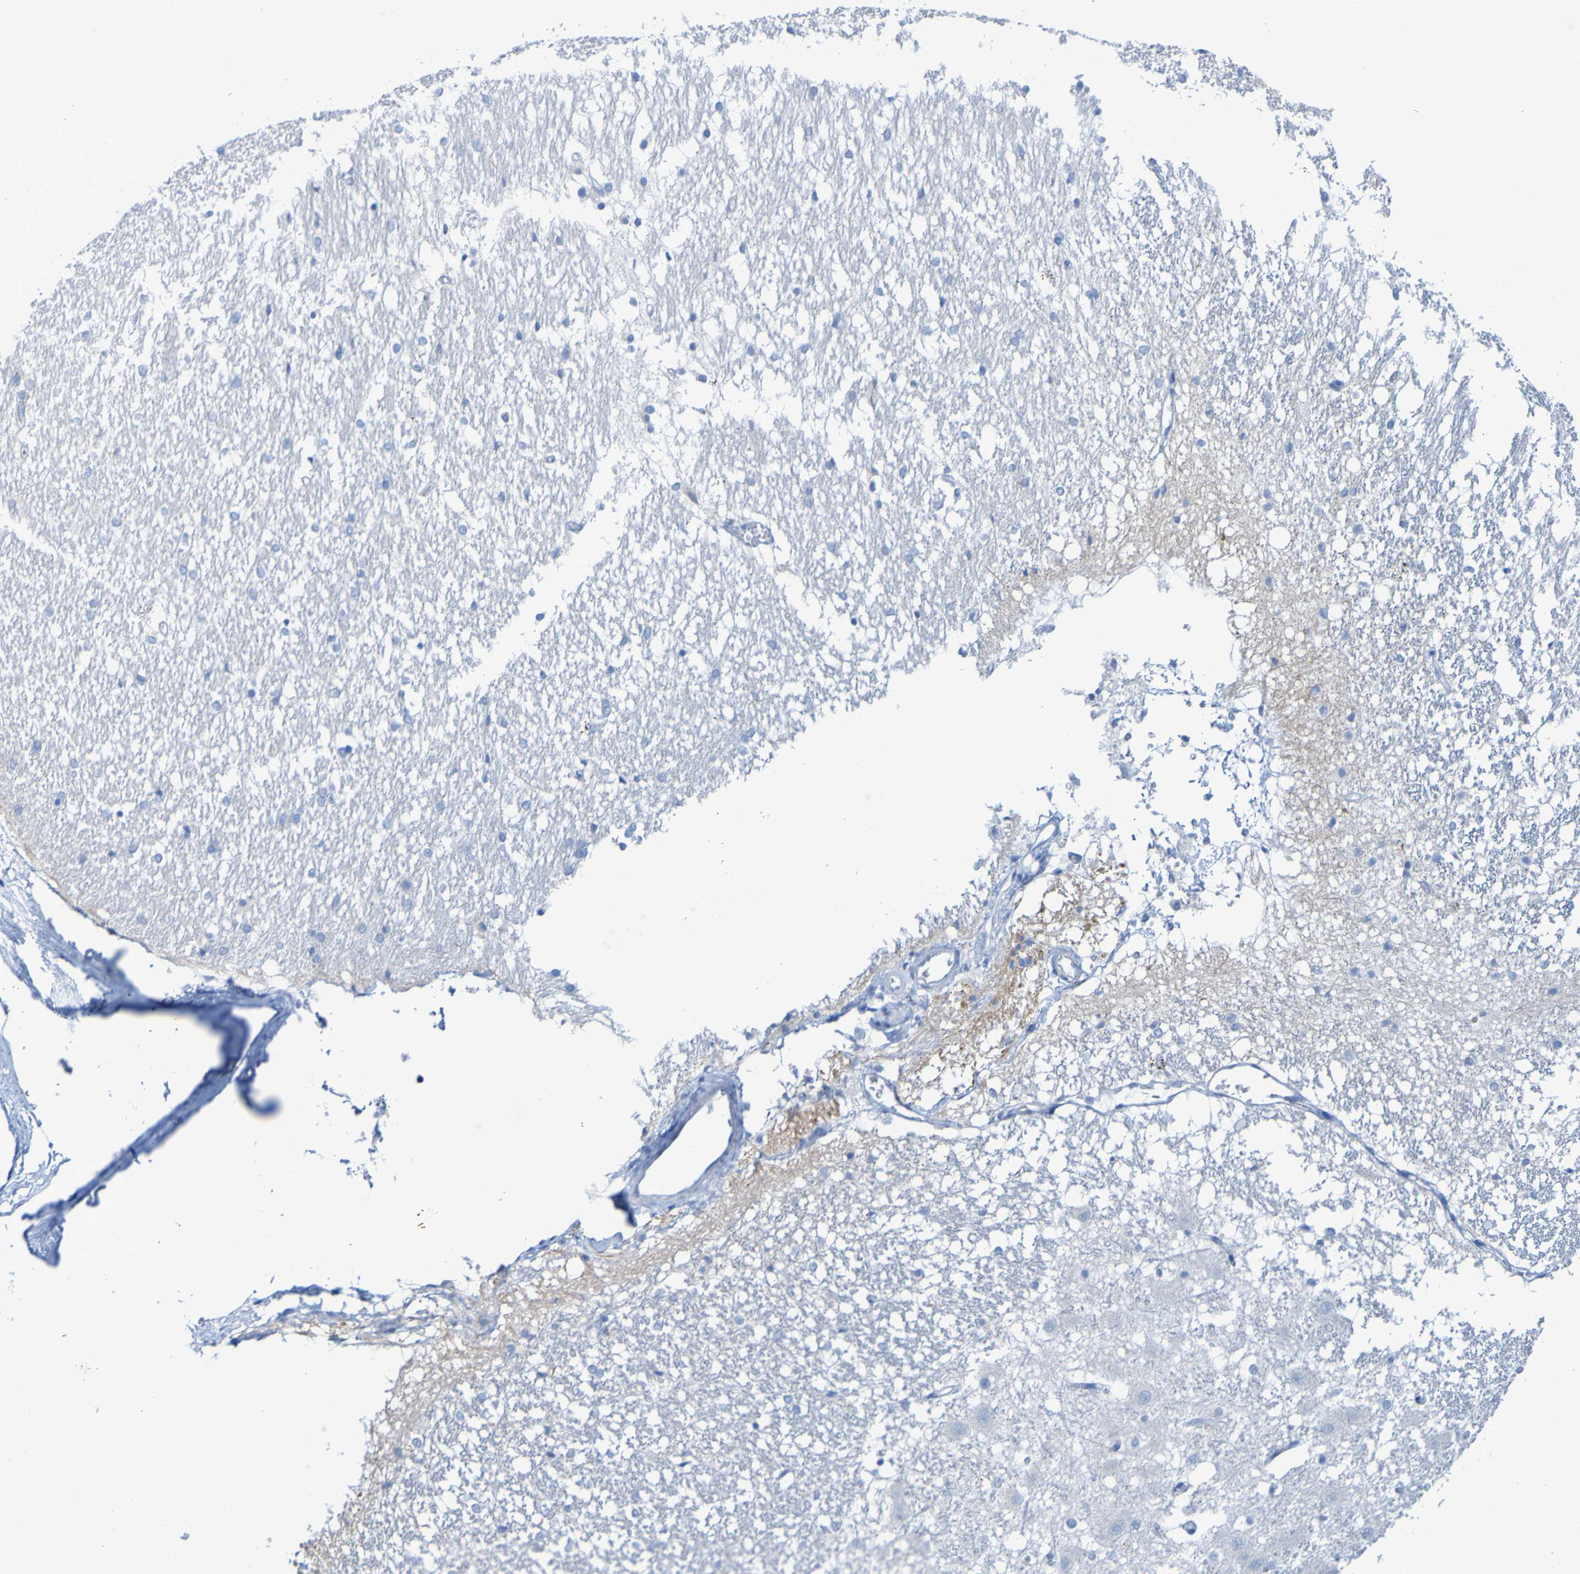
{"staining": {"intensity": "negative", "quantity": "none", "location": "none"}, "tissue": "hippocampus", "cell_type": "Glial cells", "image_type": "normal", "snomed": [{"axis": "morphology", "description": "Normal tissue, NOS"}, {"axis": "topography", "description": "Hippocampus"}], "caption": "Image shows no protein positivity in glial cells of unremarkable hippocampus. The staining was performed using DAB to visualize the protein expression in brown, while the nuclei were stained in blue with hematoxylin (Magnification: 20x).", "gene": "ACMSD", "patient": {"sex": "female", "age": 19}}